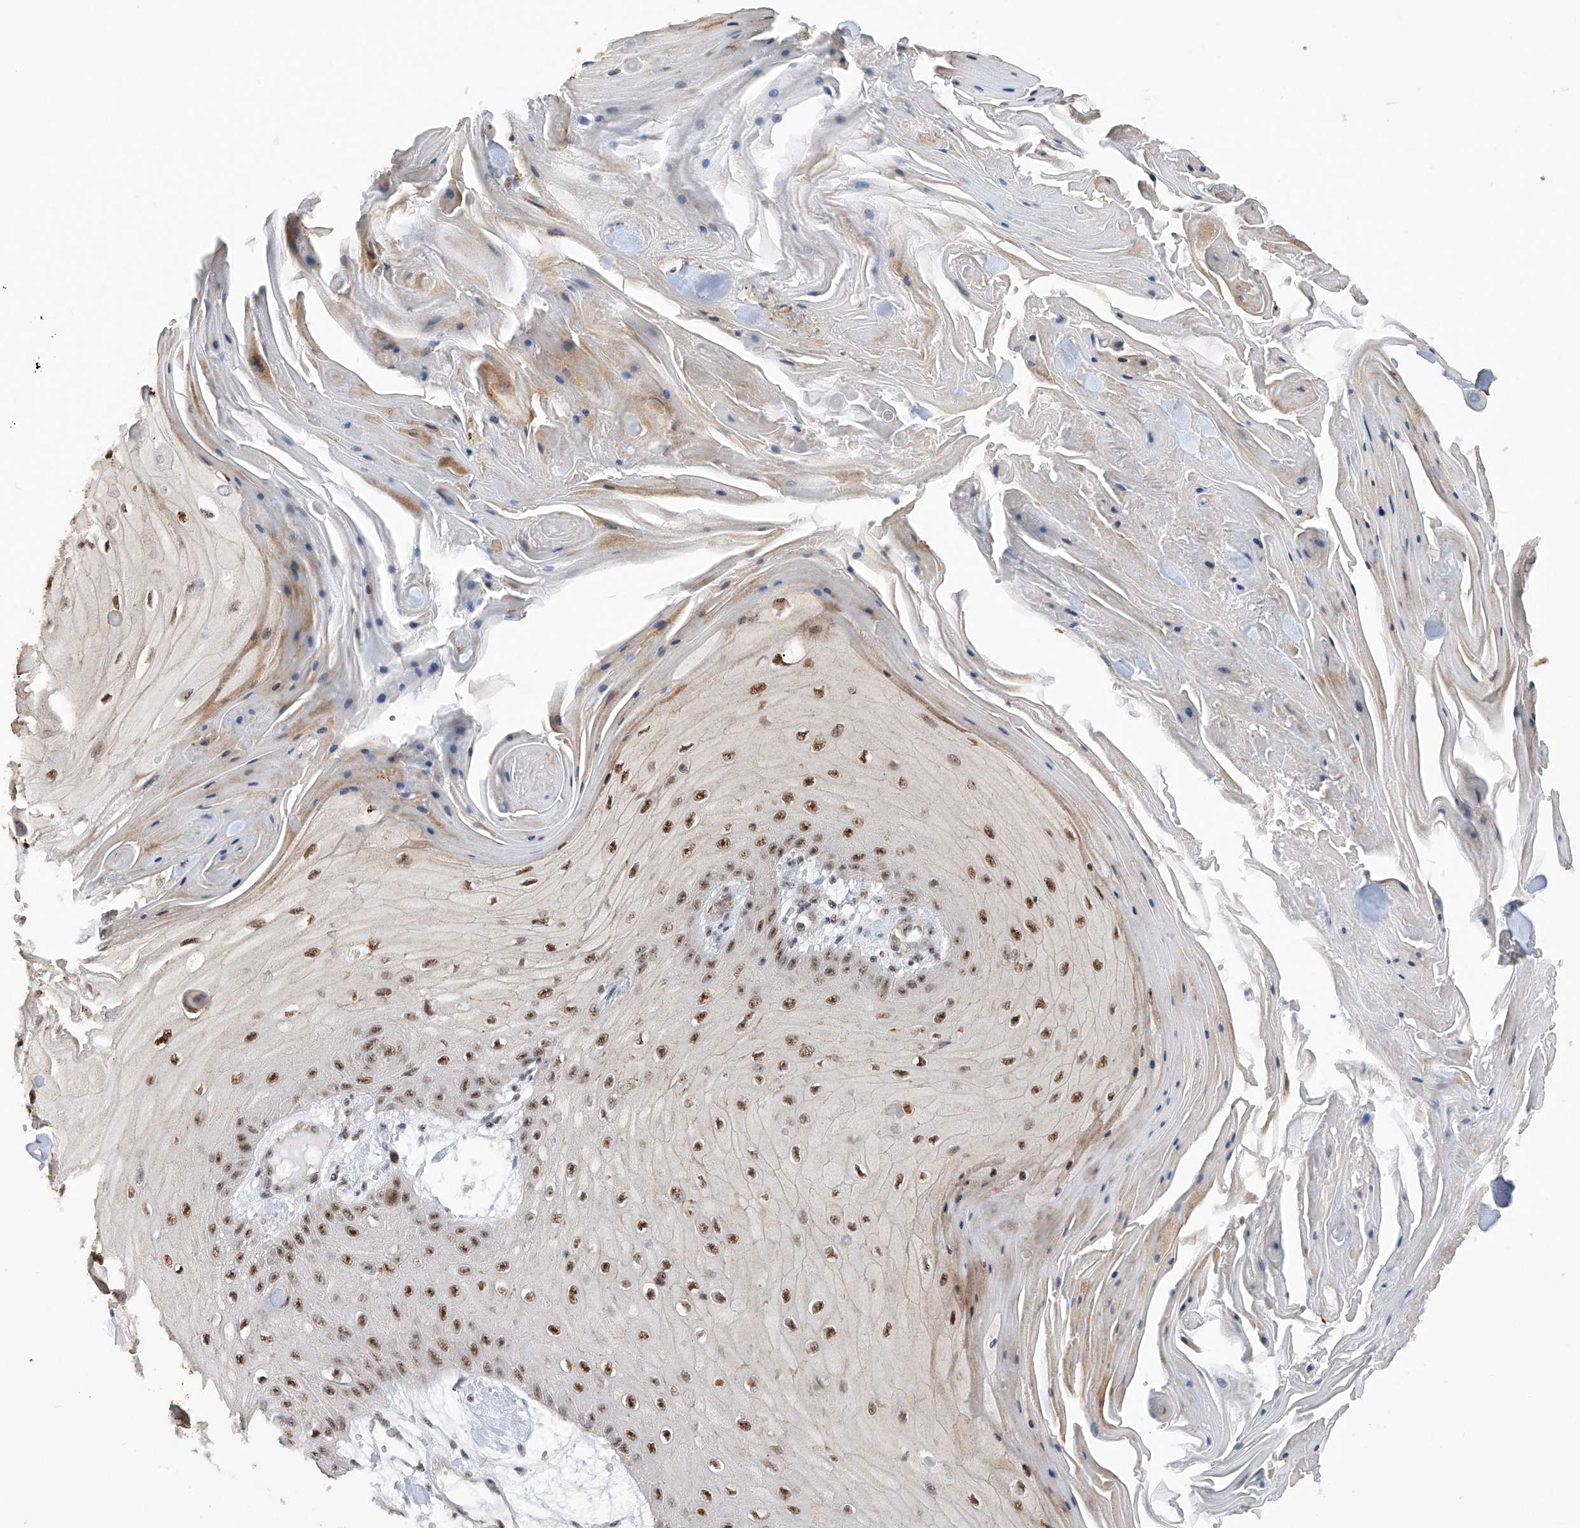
{"staining": {"intensity": "moderate", "quantity": ">75%", "location": "nuclear"}, "tissue": "skin cancer", "cell_type": "Tumor cells", "image_type": "cancer", "snomed": [{"axis": "morphology", "description": "Squamous cell carcinoma, NOS"}, {"axis": "topography", "description": "Skin"}], "caption": "Brown immunohistochemical staining in skin cancer (squamous cell carcinoma) demonstrates moderate nuclear staining in about >75% of tumor cells. The staining is performed using DAB brown chromogen to label protein expression. The nuclei are counter-stained blue using hematoxylin.", "gene": "NFATC4", "patient": {"sex": "male", "age": 74}}